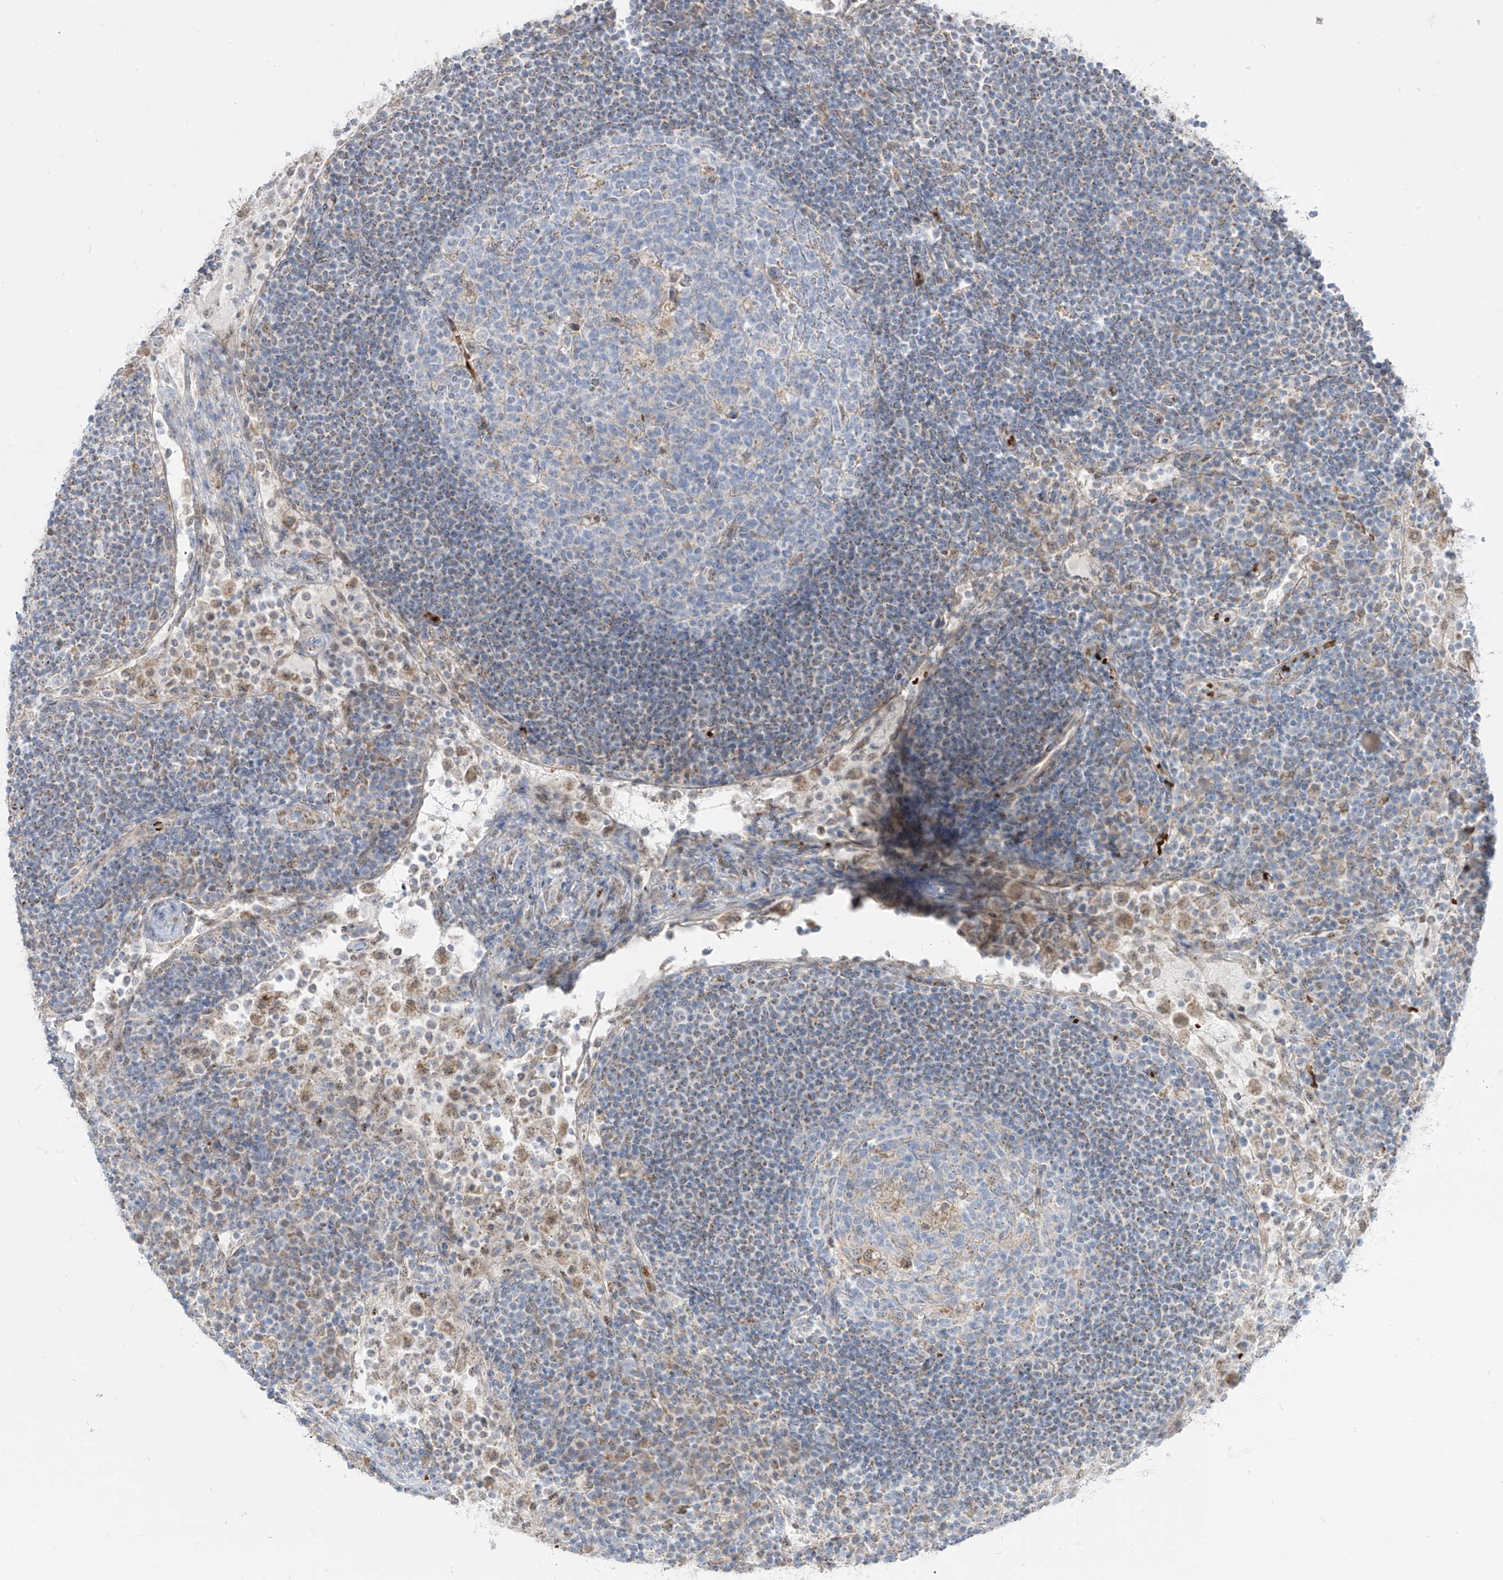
{"staining": {"intensity": "negative", "quantity": "none", "location": "none"}, "tissue": "lymph node", "cell_type": "Germinal center cells", "image_type": "normal", "snomed": [{"axis": "morphology", "description": "Normal tissue, NOS"}, {"axis": "topography", "description": "Lymph node"}], "caption": "There is no significant staining in germinal center cells of lymph node. The staining was performed using DAB (3,3'-diaminobenzidine) to visualize the protein expression in brown, while the nuclei were stained in blue with hematoxylin (Magnification: 20x).", "gene": "ARHGEF40", "patient": {"sex": "female", "age": 53}}